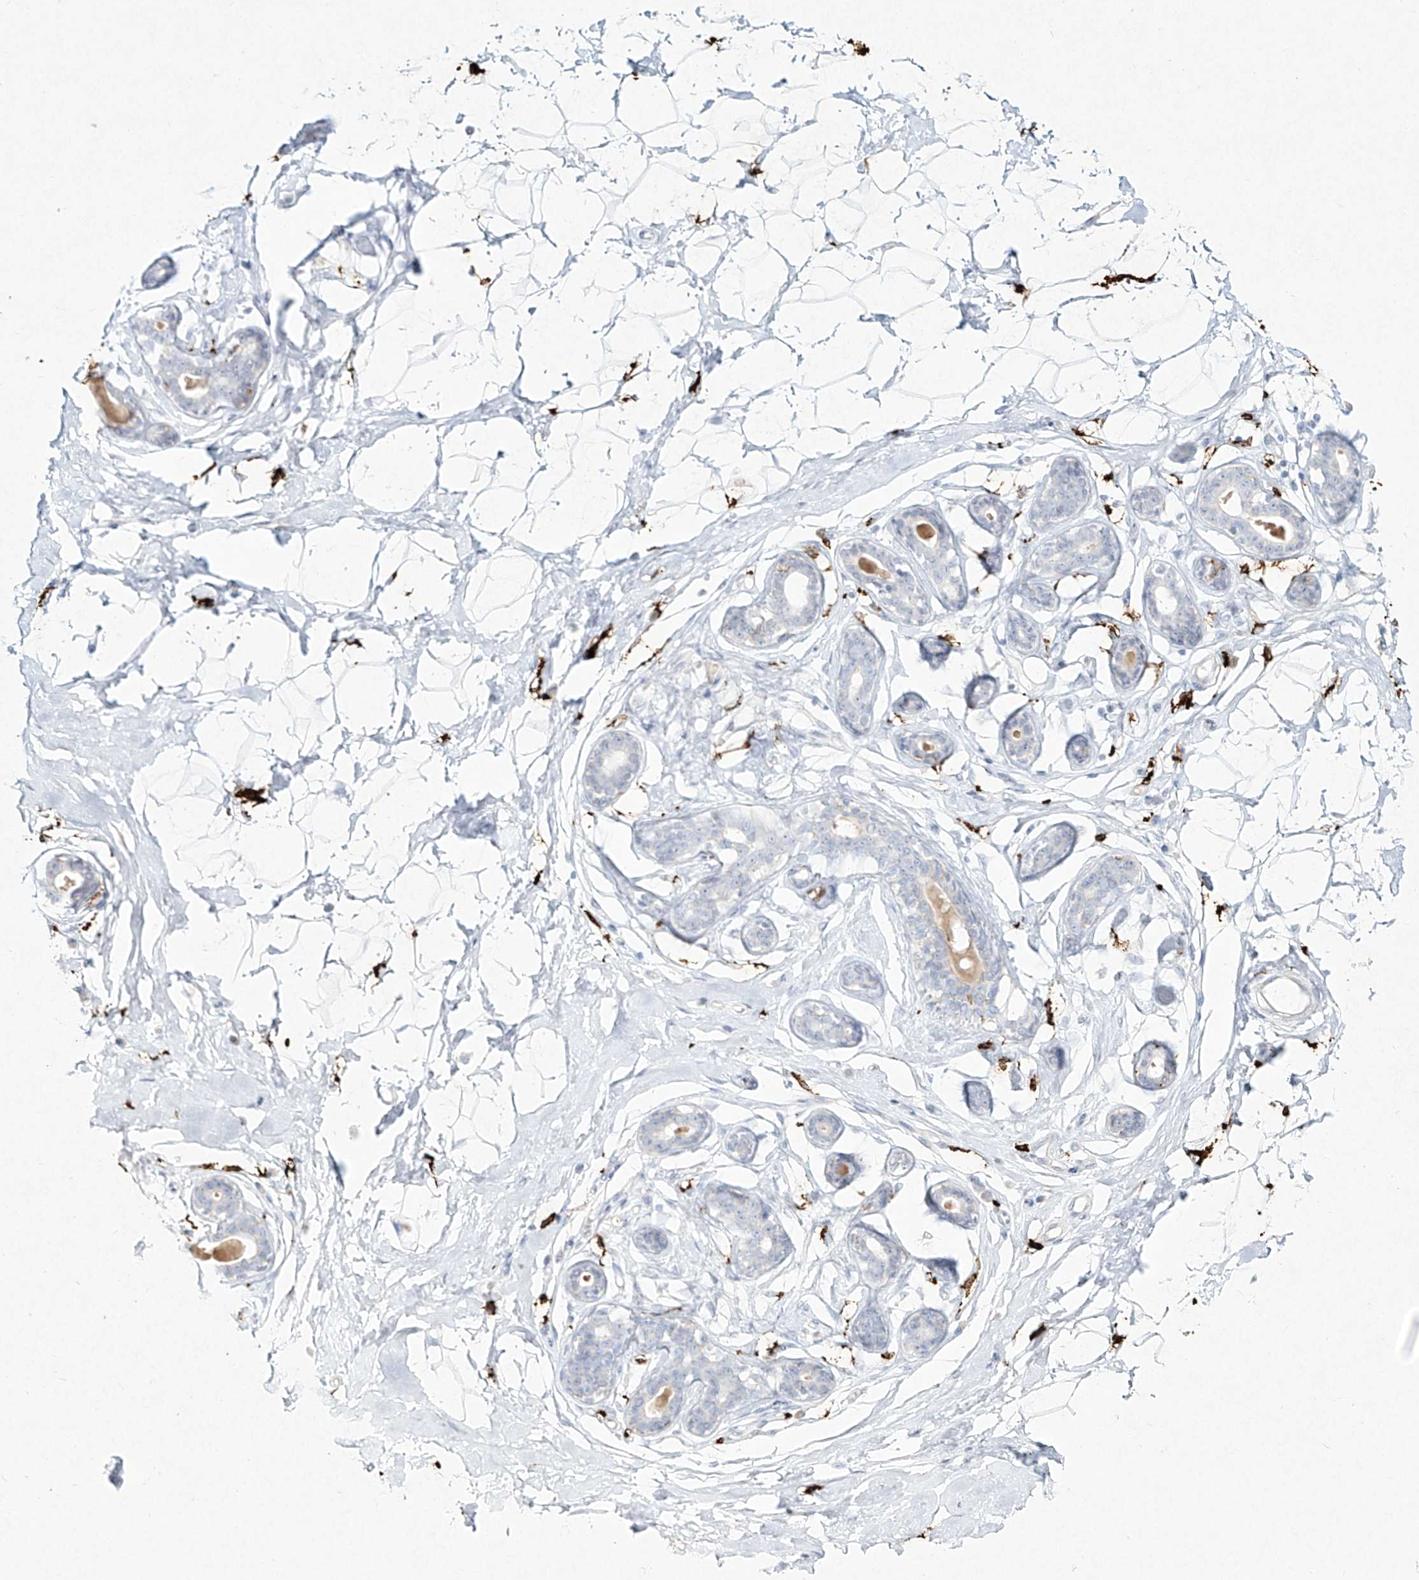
{"staining": {"intensity": "negative", "quantity": "none", "location": "none"}, "tissue": "breast", "cell_type": "Adipocytes", "image_type": "normal", "snomed": [{"axis": "morphology", "description": "Normal tissue, NOS"}, {"axis": "morphology", "description": "Adenoma, NOS"}, {"axis": "topography", "description": "Breast"}], "caption": "DAB (3,3'-diaminobenzidine) immunohistochemical staining of normal breast shows no significant positivity in adipocytes. (Stains: DAB immunohistochemistry (IHC) with hematoxylin counter stain, Microscopy: brightfield microscopy at high magnification).", "gene": "CD209", "patient": {"sex": "female", "age": 23}}